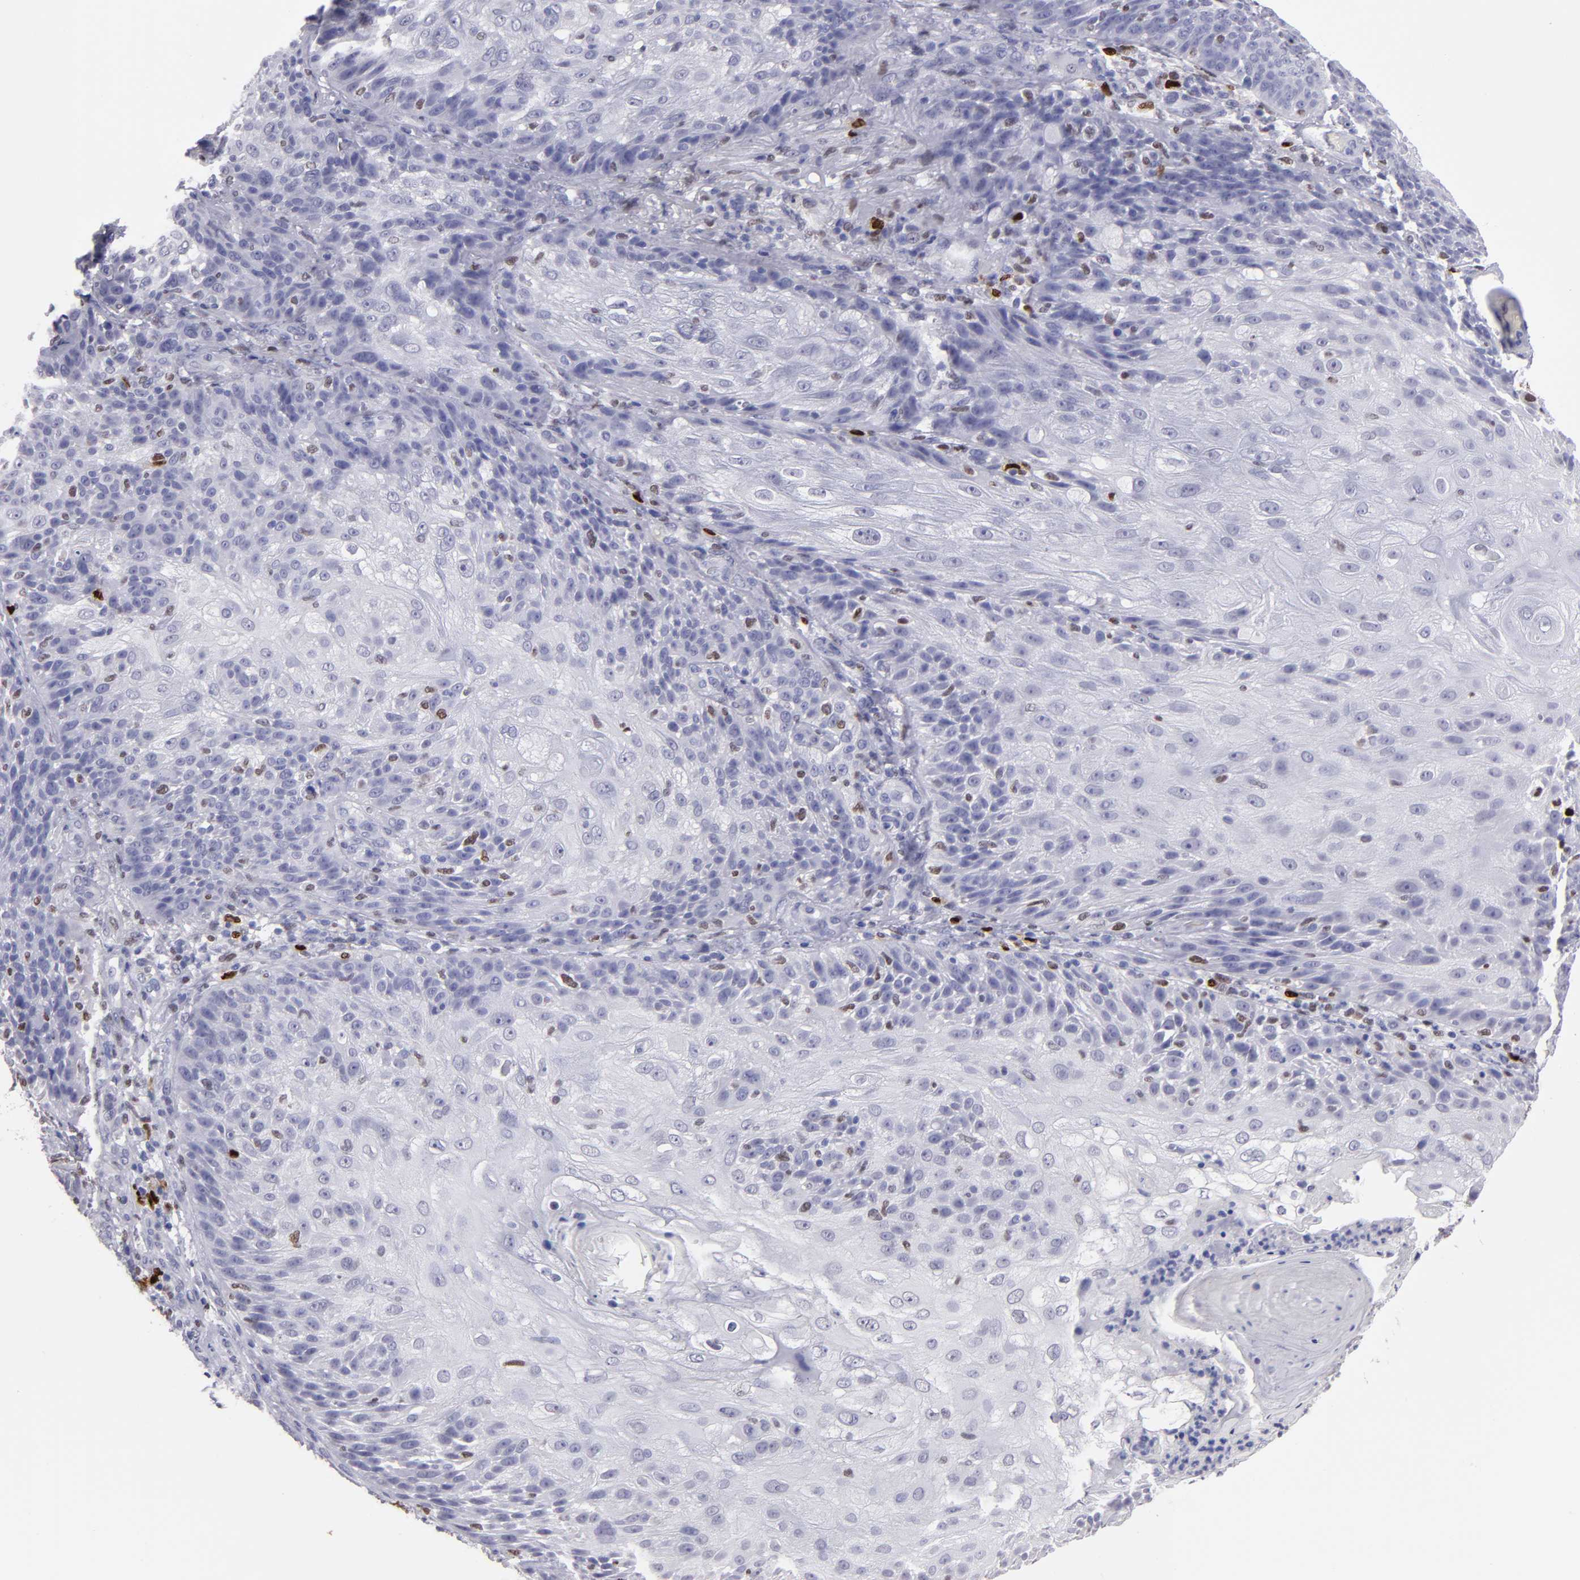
{"staining": {"intensity": "negative", "quantity": "none", "location": "none"}, "tissue": "skin cancer", "cell_type": "Tumor cells", "image_type": "cancer", "snomed": [{"axis": "morphology", "description": "Normal tissue, NOS"}, {"axis": "morphology", "description": "Squamous cell carcinoma, NOS"}, {"axis": "topography", "description": "Skin"}], "caption": "A micrograph of skin cancer stained for a protein displays no brown staining in tumor cells.", "gene": "IRF8", "patient": {"sex": "female", "age": 83}}